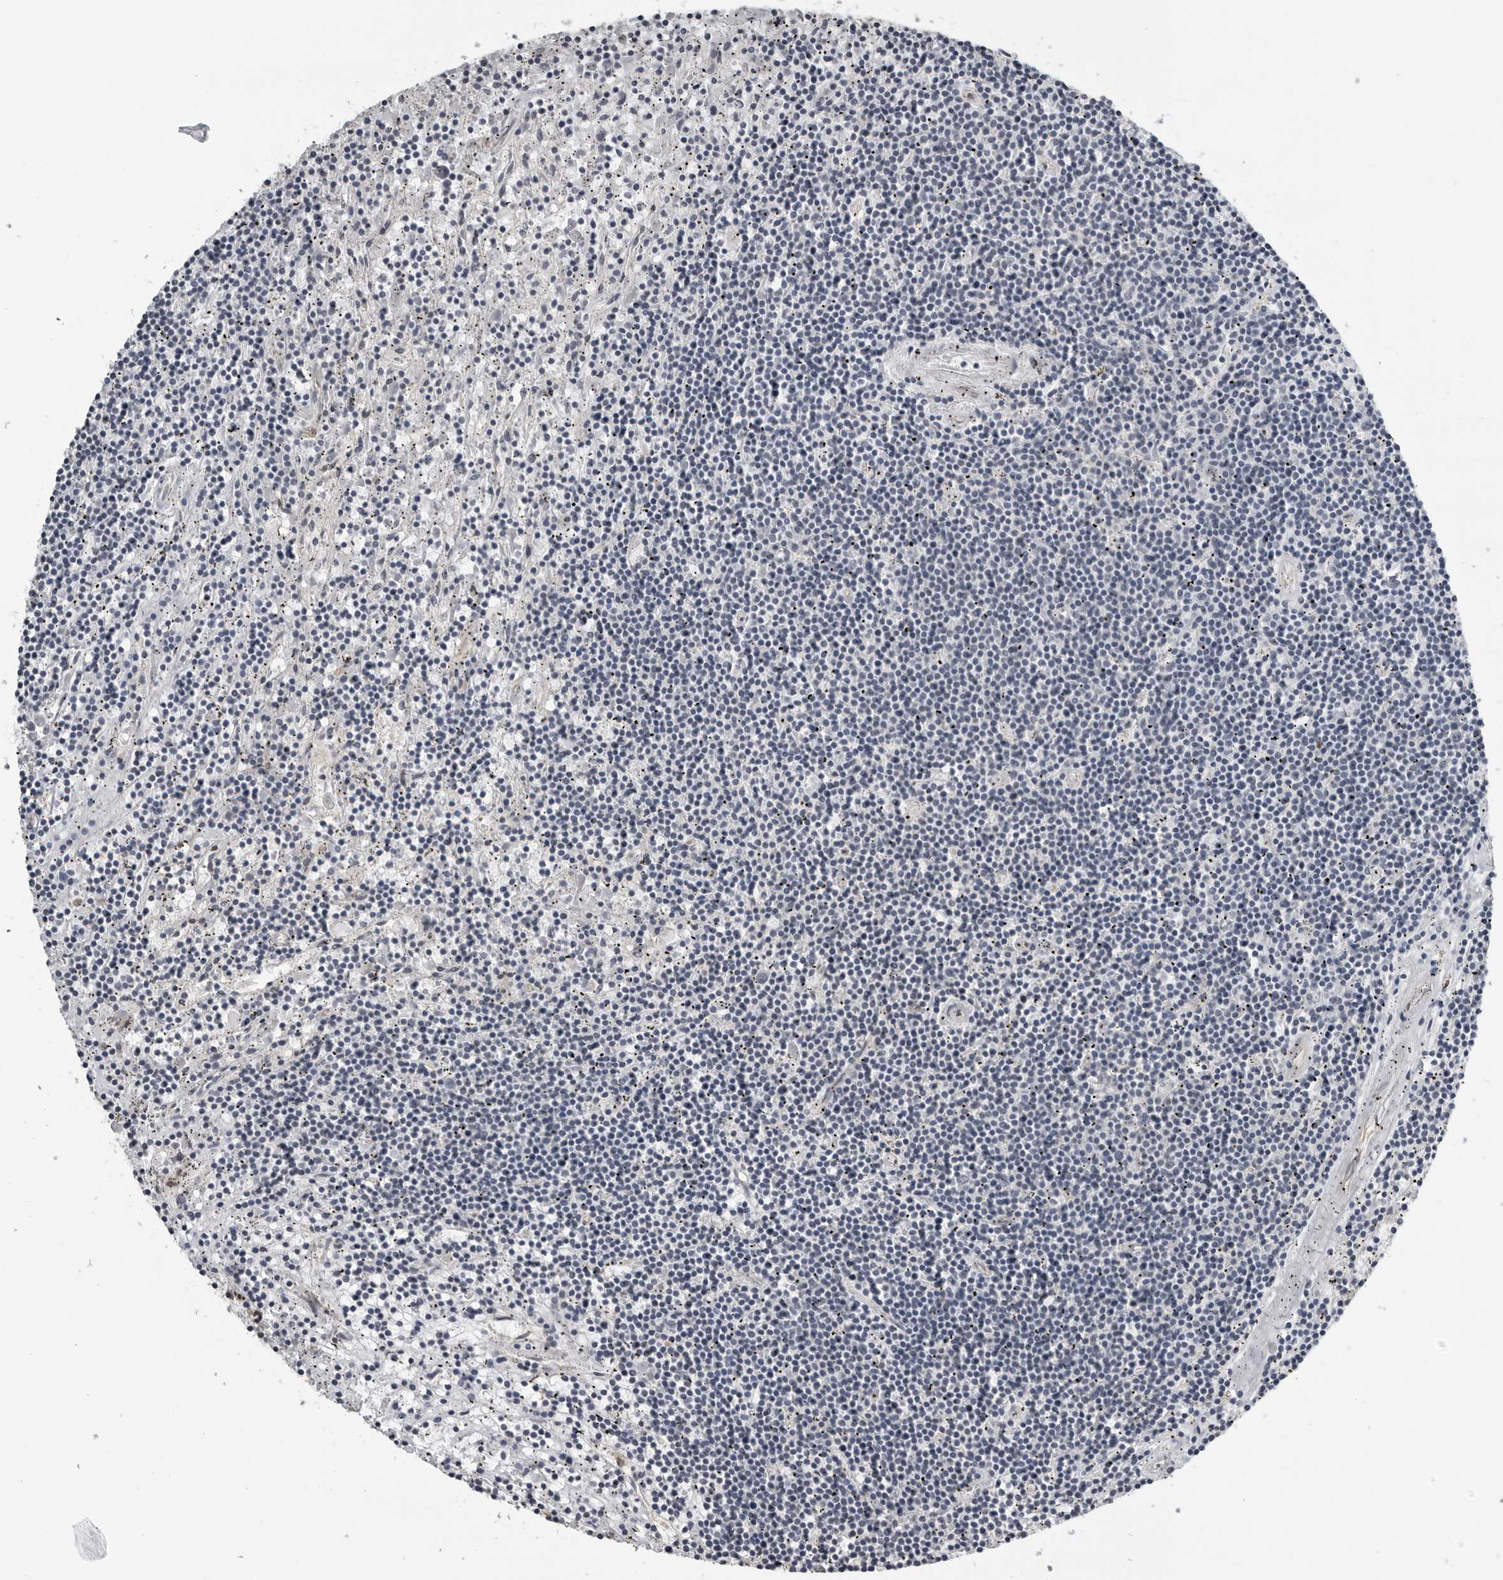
{"staining": {"intensity": "negative", "quantity": "none", "location": "none"}, "tissue": "lymphoma", "cell_type": "Tumor cells", "image_type": "cancer", "snomed": [{"axis": "morphology", "description": "Malignant lymphoma, non-Hodgkin's type, Low grade"}, {"axis": "topography", "description": "Spleen"}], "caption": "Immunohistochemical staining of human lymphoma exhibits no significant positivity in tumor cells.", "gene": "PRRX2", "patient": {"sex": "male", "age": 76}}